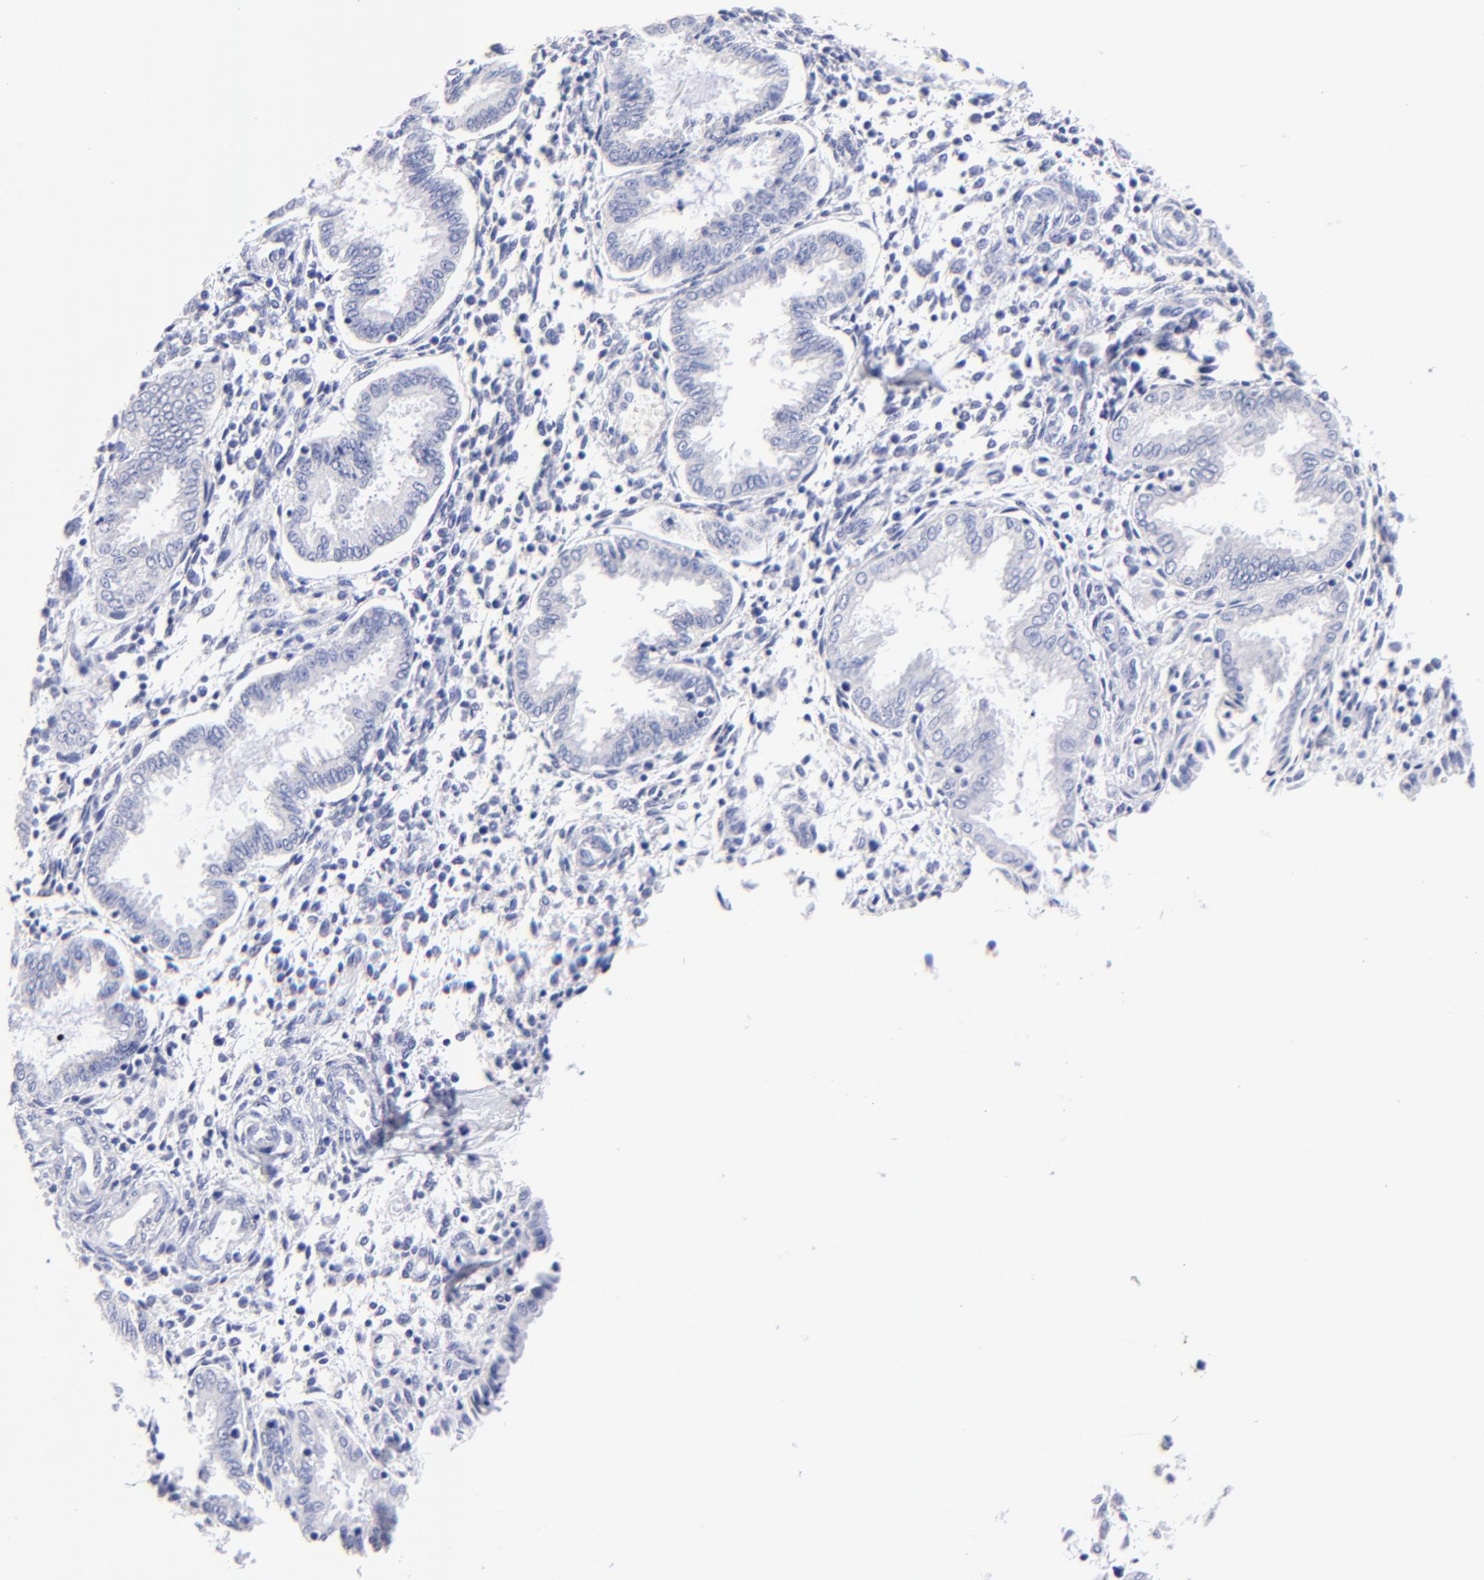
{"staining": {"intensity": "negative", "quantity": "none", "location": "none"}, "tissue": "endometrium", "cell_type": "Cells in endometrial stroma", "image_type": "normal", "snomed": [{"axis": "morphology", "description": "Normal tissue, NOS"}, {"axis": "topography", "description": "Endometrium"}], "caption": "A histopathology image of human endometrium is negative for staining in cells in endometrial stroma. (DAB immunohistochemistry with hematoxylin counter stain).", "gene": "HORMAD2", "patient": {"sex": "female", "age": 33}}